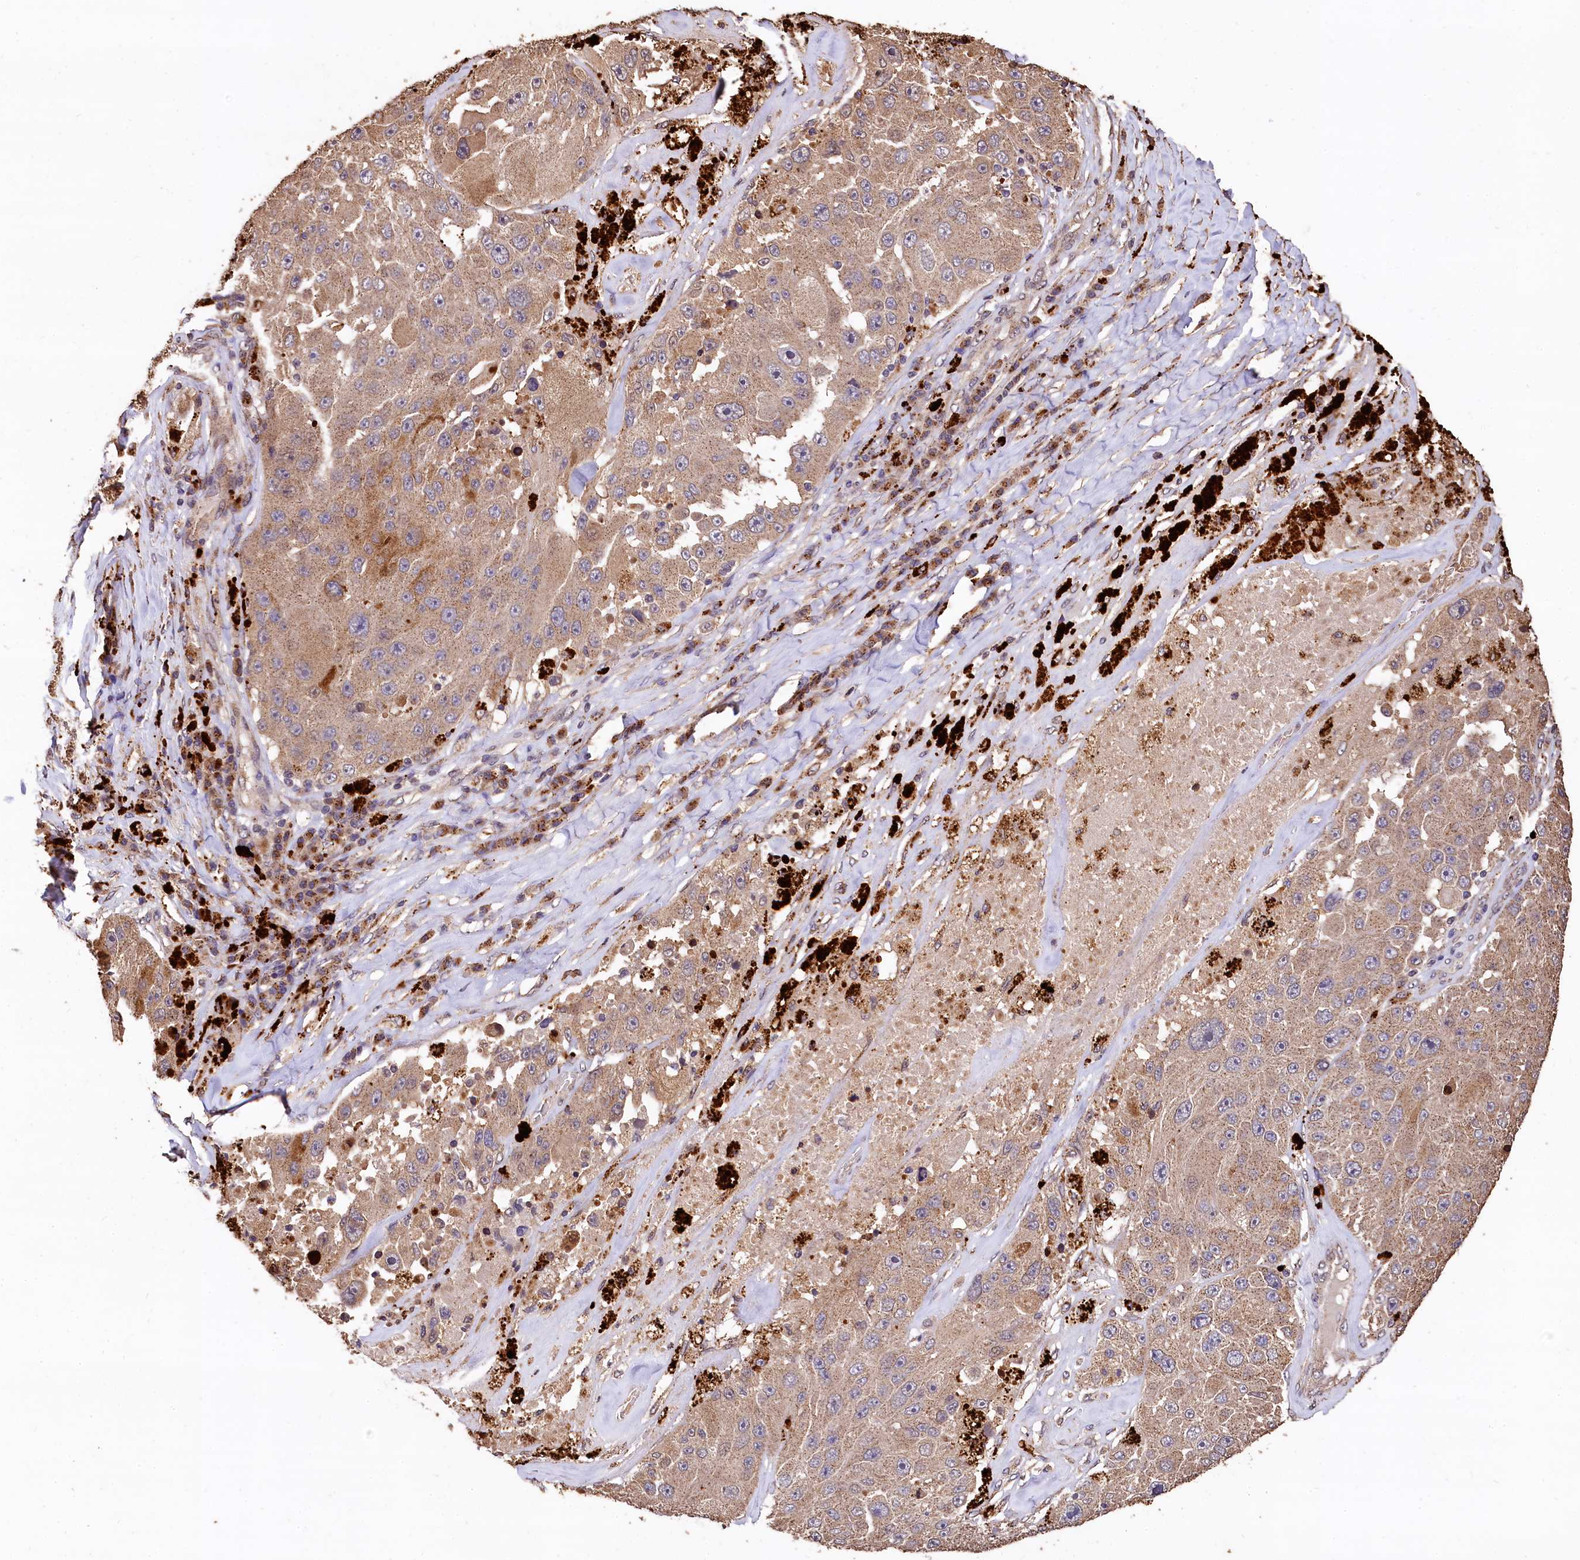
{"staining": {"intensity": "moderate", "quantity": ">75%", "location": "cytoplasmic/membranous"}, "tissue": "melanoma", "cell_type": "Tumor cells", "image_type": "cancer", "snomed": [{"axis": "morphology", "description": "Malignant melanoma, Metastatic site"}, {"axis": "topography", "description": "Lymph node"}], "caption": "Melanoma stained with a protein marker demonstrates moderate staining in tumor cells.", "gene": "LSM4", "patient": {"sex": "male", "age": 62}}